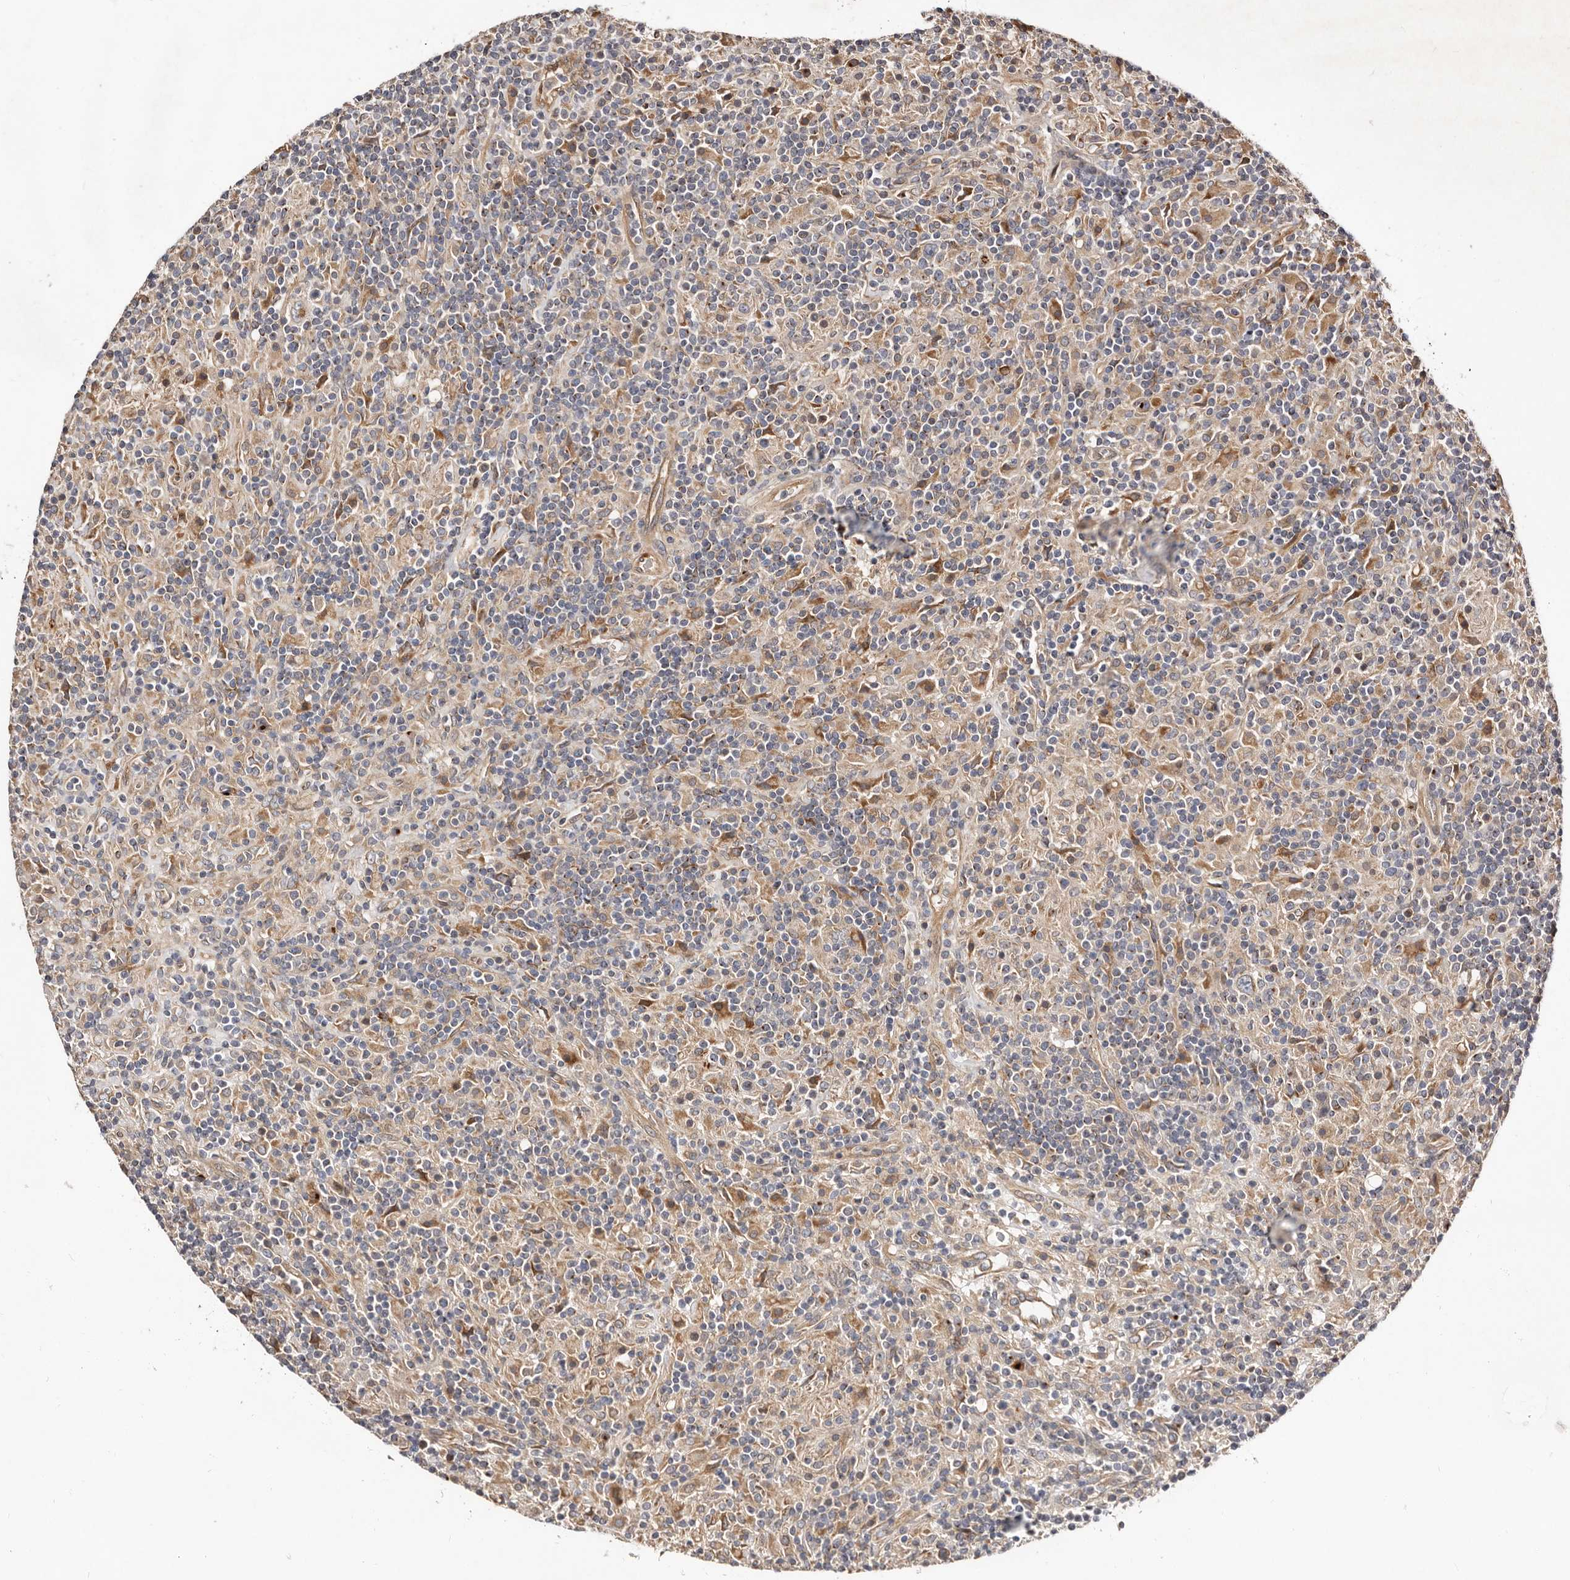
{"staining": {"intensity": "moderate", "quantity": "25%-75%", "location": "cytoplasmic/membranous"}, "tissue": "lymphoma", "cell_type": "Tumor cells", "image_type": "cancer", "snomed": [{"axis": "morphology", "description": "Hodgkin's disease, NOS"}, {"axis": "topography", "description": "Lymph node"}], "caption": "Protein staining of lymphoma tissue demonstrates moderate cytoplasmic/membranous staining in about 25%-75% of tumor cells.", "gene": "DACT2", "patient": {"sex": "male", "age": 70}}